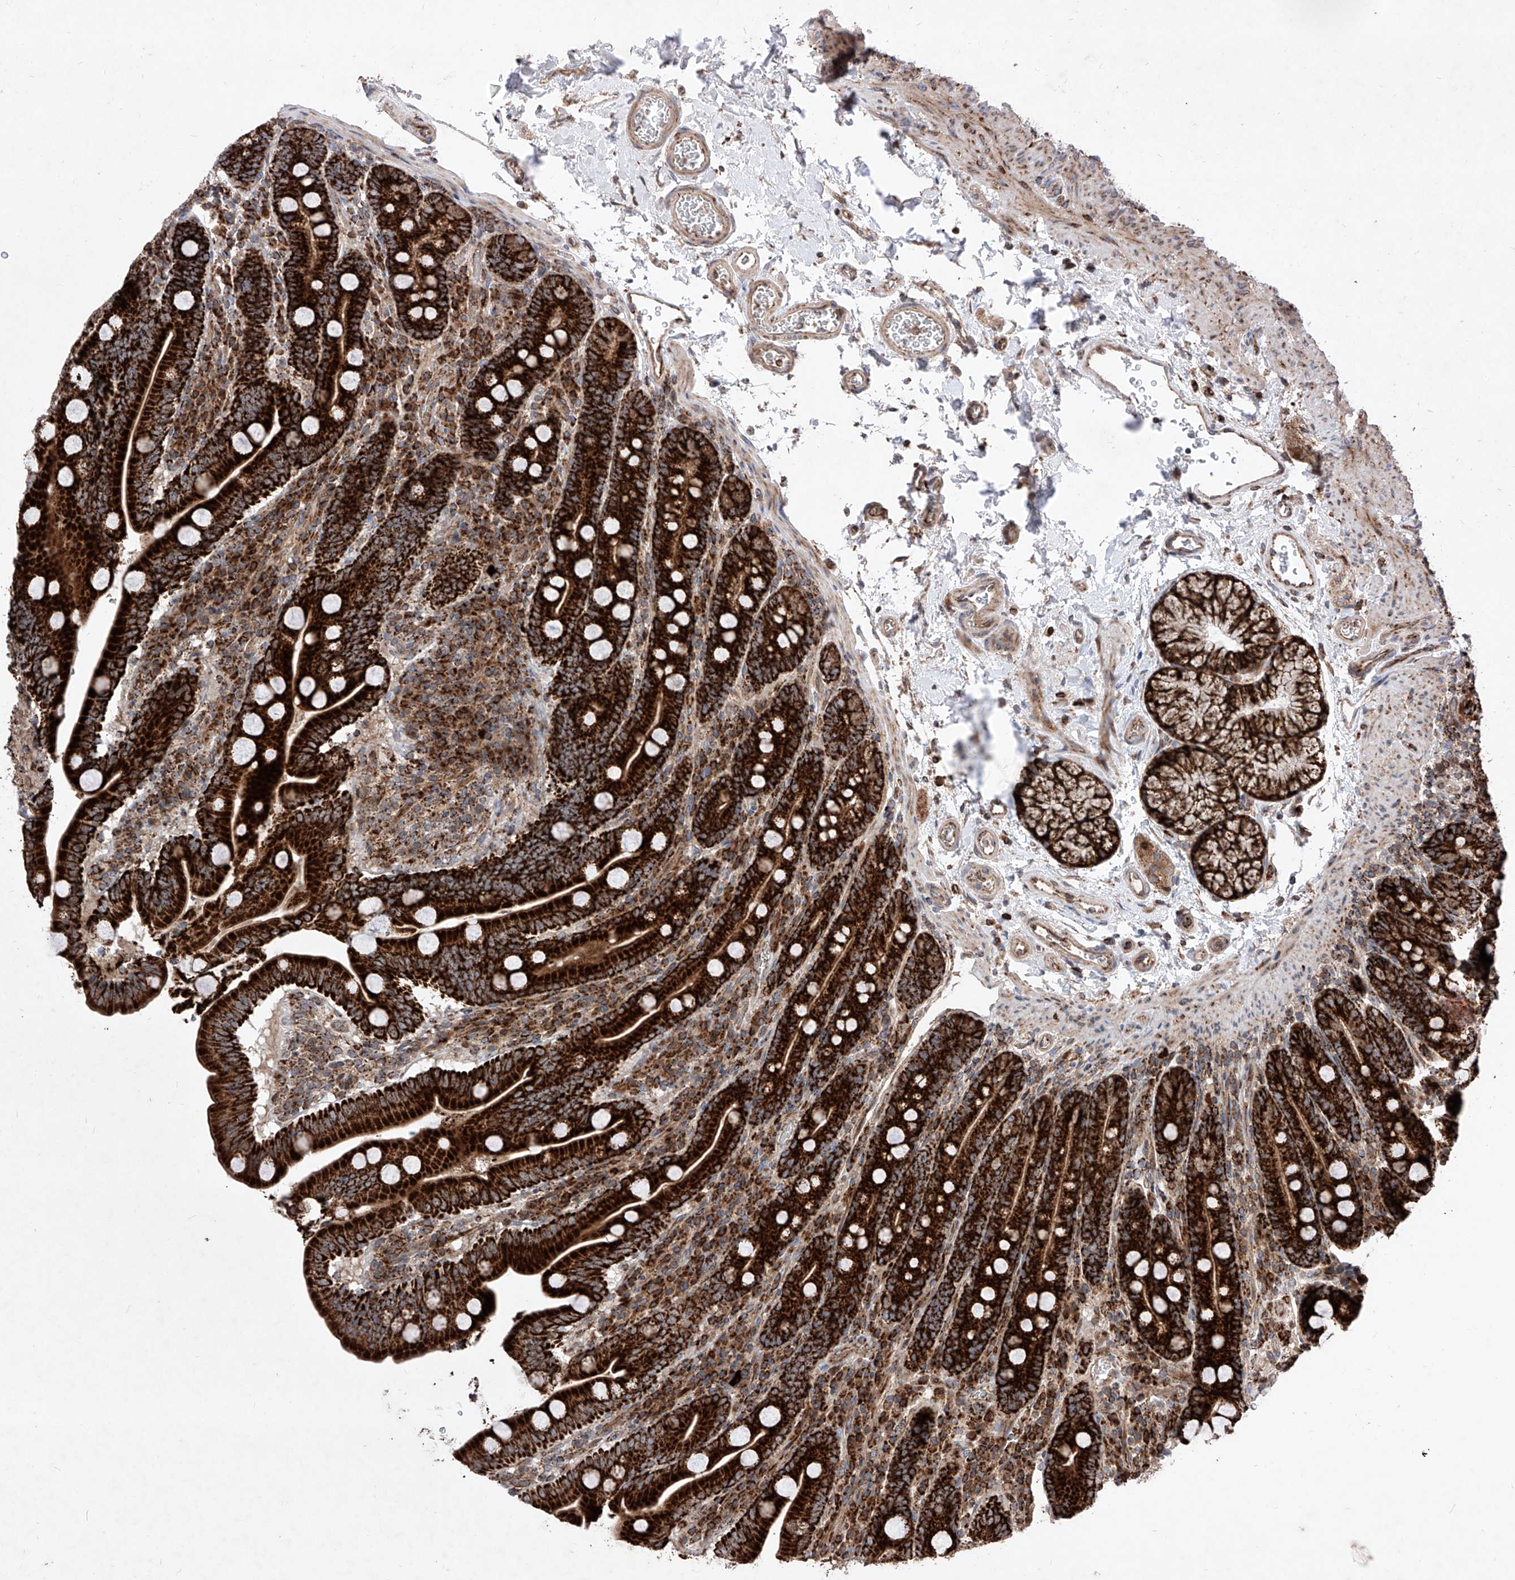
{"staining": {"intensity": "strong", "quantity": ">75%", "location": "cytoplasmic/membranous"}, "tissue": "duodenum", "cell_type": "Glandular cells", "image_type": "normal", "snomed": [{"axis": "morphology", "description": "Normal tissue, NOS"}, {"axis": "topography", "description": "Duodenum"}], "caption": "Protein analysis of benign duodenum reveals strong cytoplasmic/membranous positivity in about >75% of glandular cells. Using DAB (brown) and hematoxylin (blue) stains, captured at high magnification using brightfield microscopy.", "gene": "SEMA6A", "patient": {"sex": "male", "age": 35}}